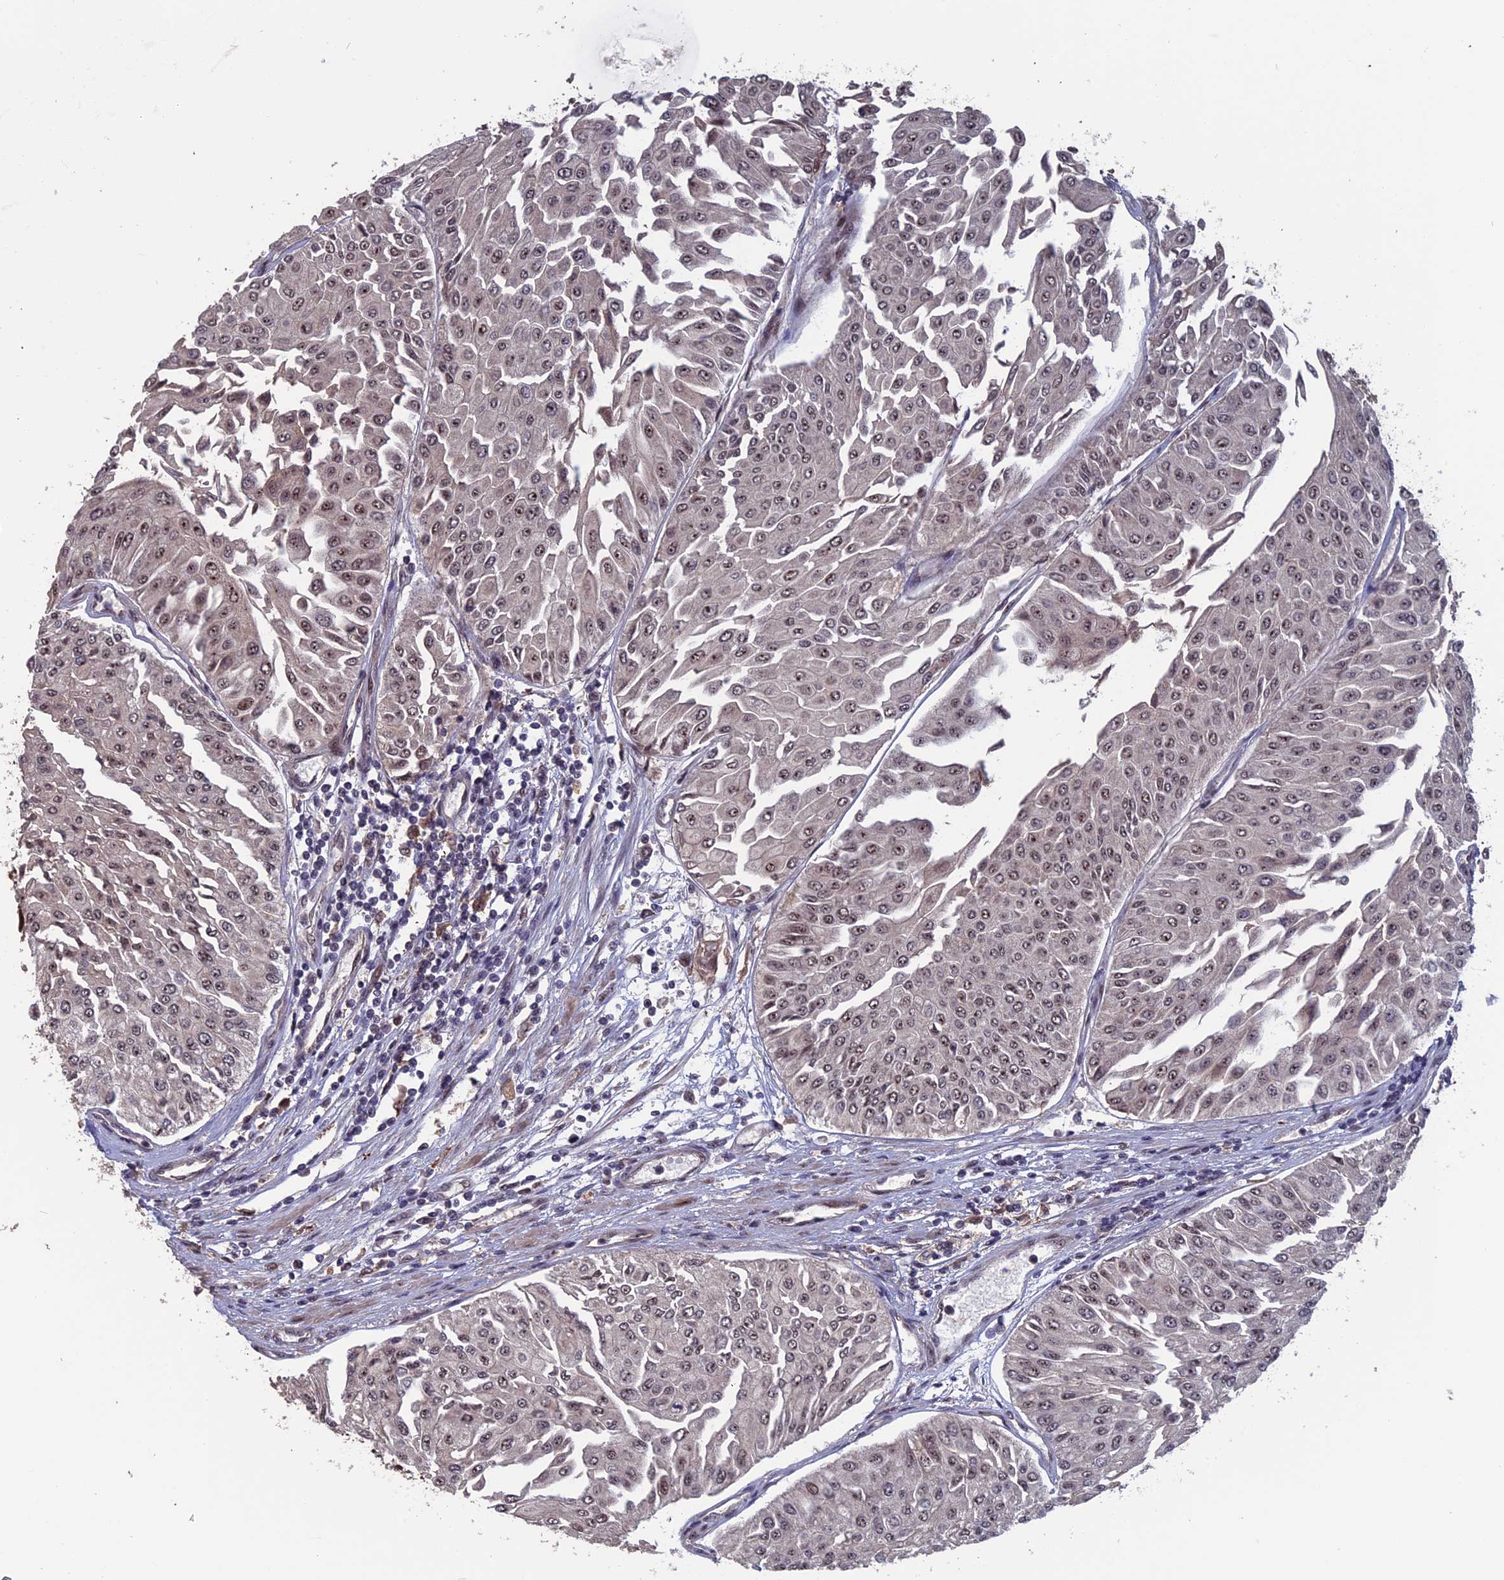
{"staining": {"intensity": "moderate", "quantity": "25%-75%", "location": "nuclear"}, "tissue": "urothelial cancer", "cell_type": "Tumor cells", "image_type": "cancer", "snomed": [{"axis": "morphology", "description": "Urothelial carcinoma, Low grade"}, {"axis": "topography", "description": "Urinary bladder"}], "caption": "The immunohistochemical stain shows moderate nuclear expression in tumor cells of urothelial cancer tissue.", "gene": "CACTIN", "patient": {"sex": "male", "age": 67}}